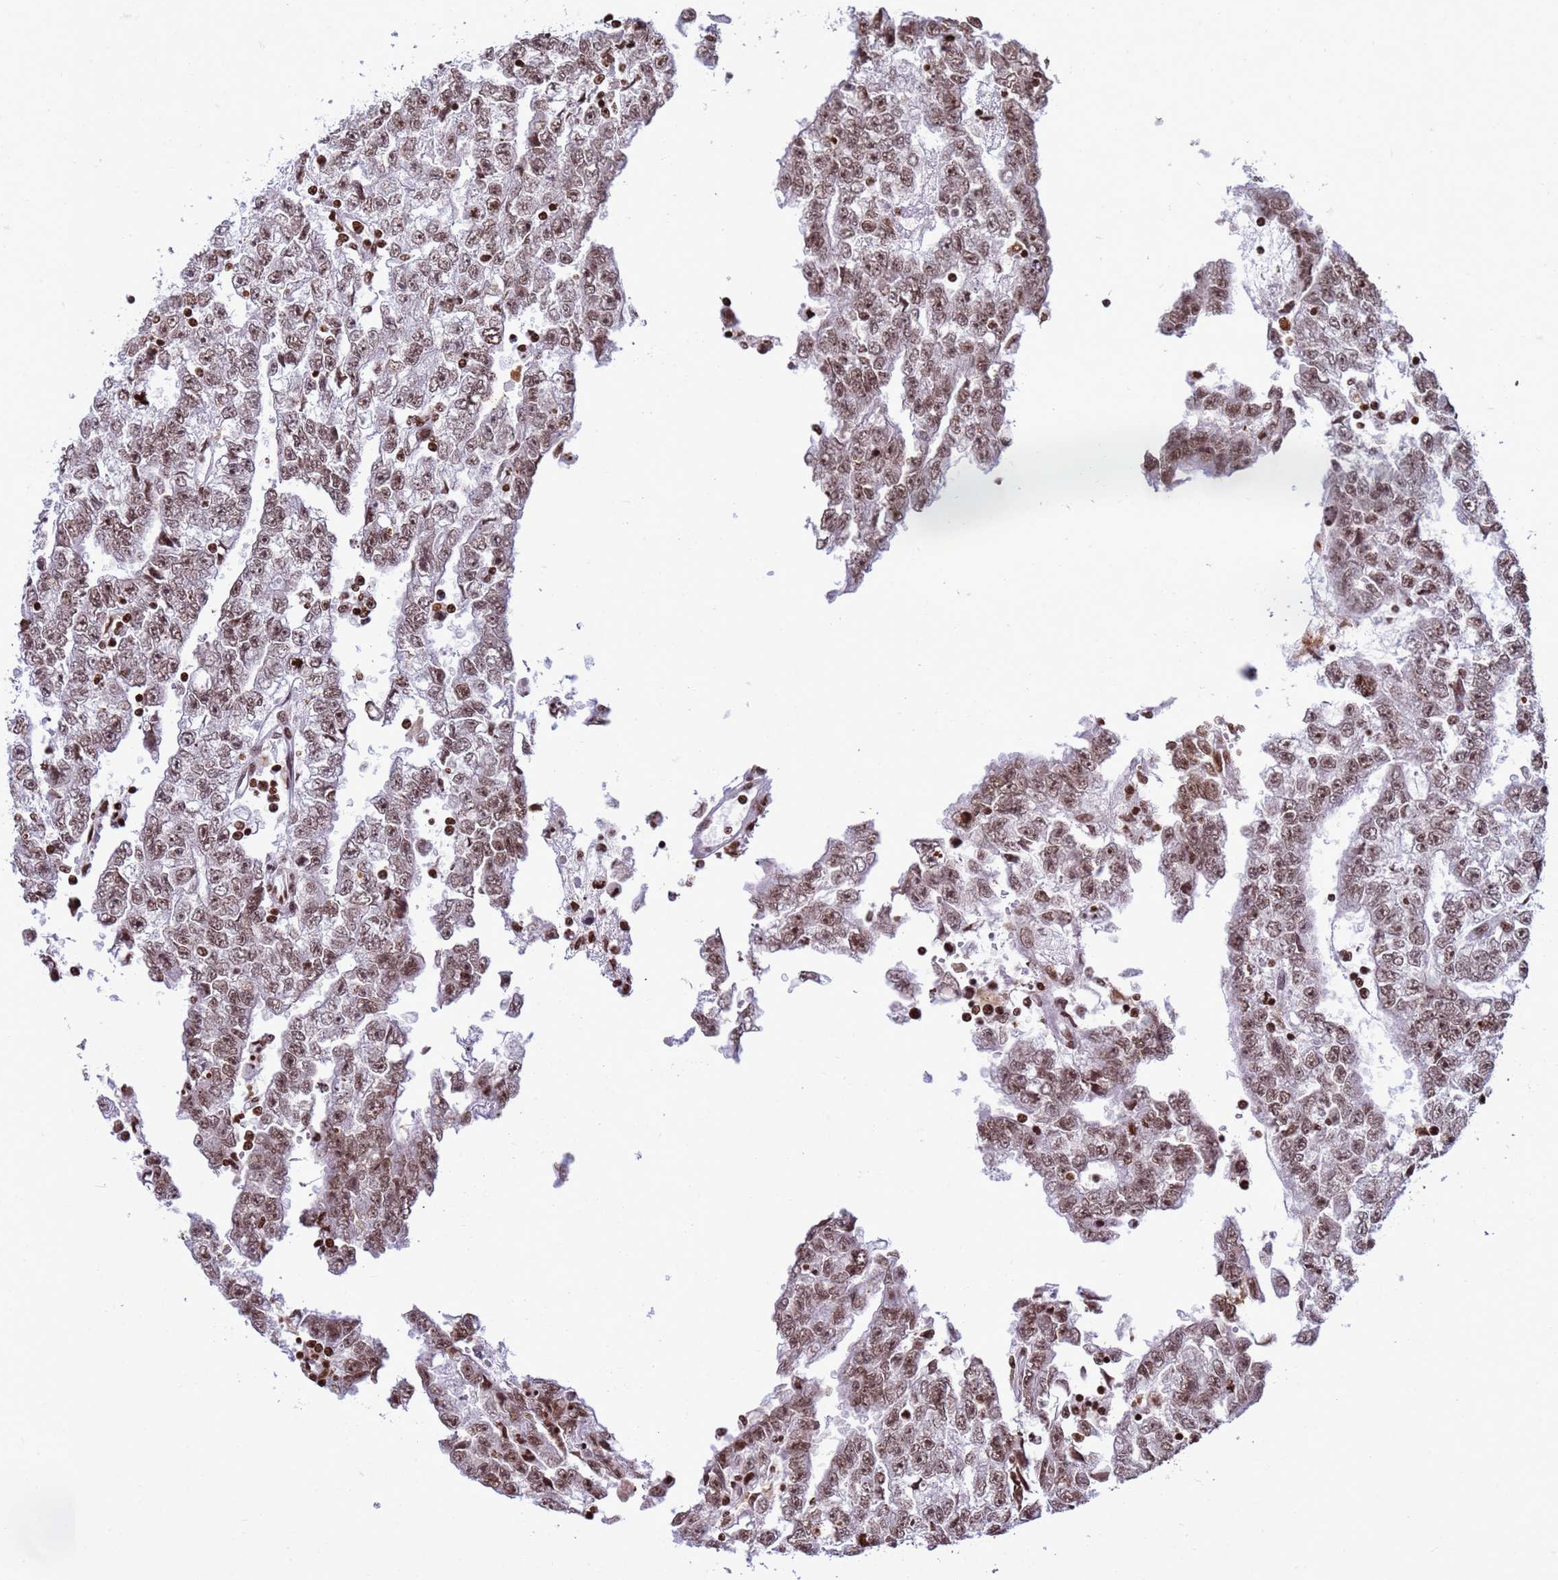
{"staining": {"intensity": "moderate", "quantity": ">75%", "location": "nuclear"}, "tissue": "testis cancer", "cell_type": "Tumor cells", "image_type": "cancer", "snomed": [{"axis": "morphology", "description": "Carcinoma, Embryonal, NOS"}, {"axis": "topography", "description": "Testis"}], "caption": "Testis cancer (embryonal carcinoma) tissue reveals moderate nuclear staining in about >75% of tumor cells Ihc stains the protein in brown and the nuclei are stained blue.", "gene": "H3-3B", "patient": {"sex": "male", "age": 25}}